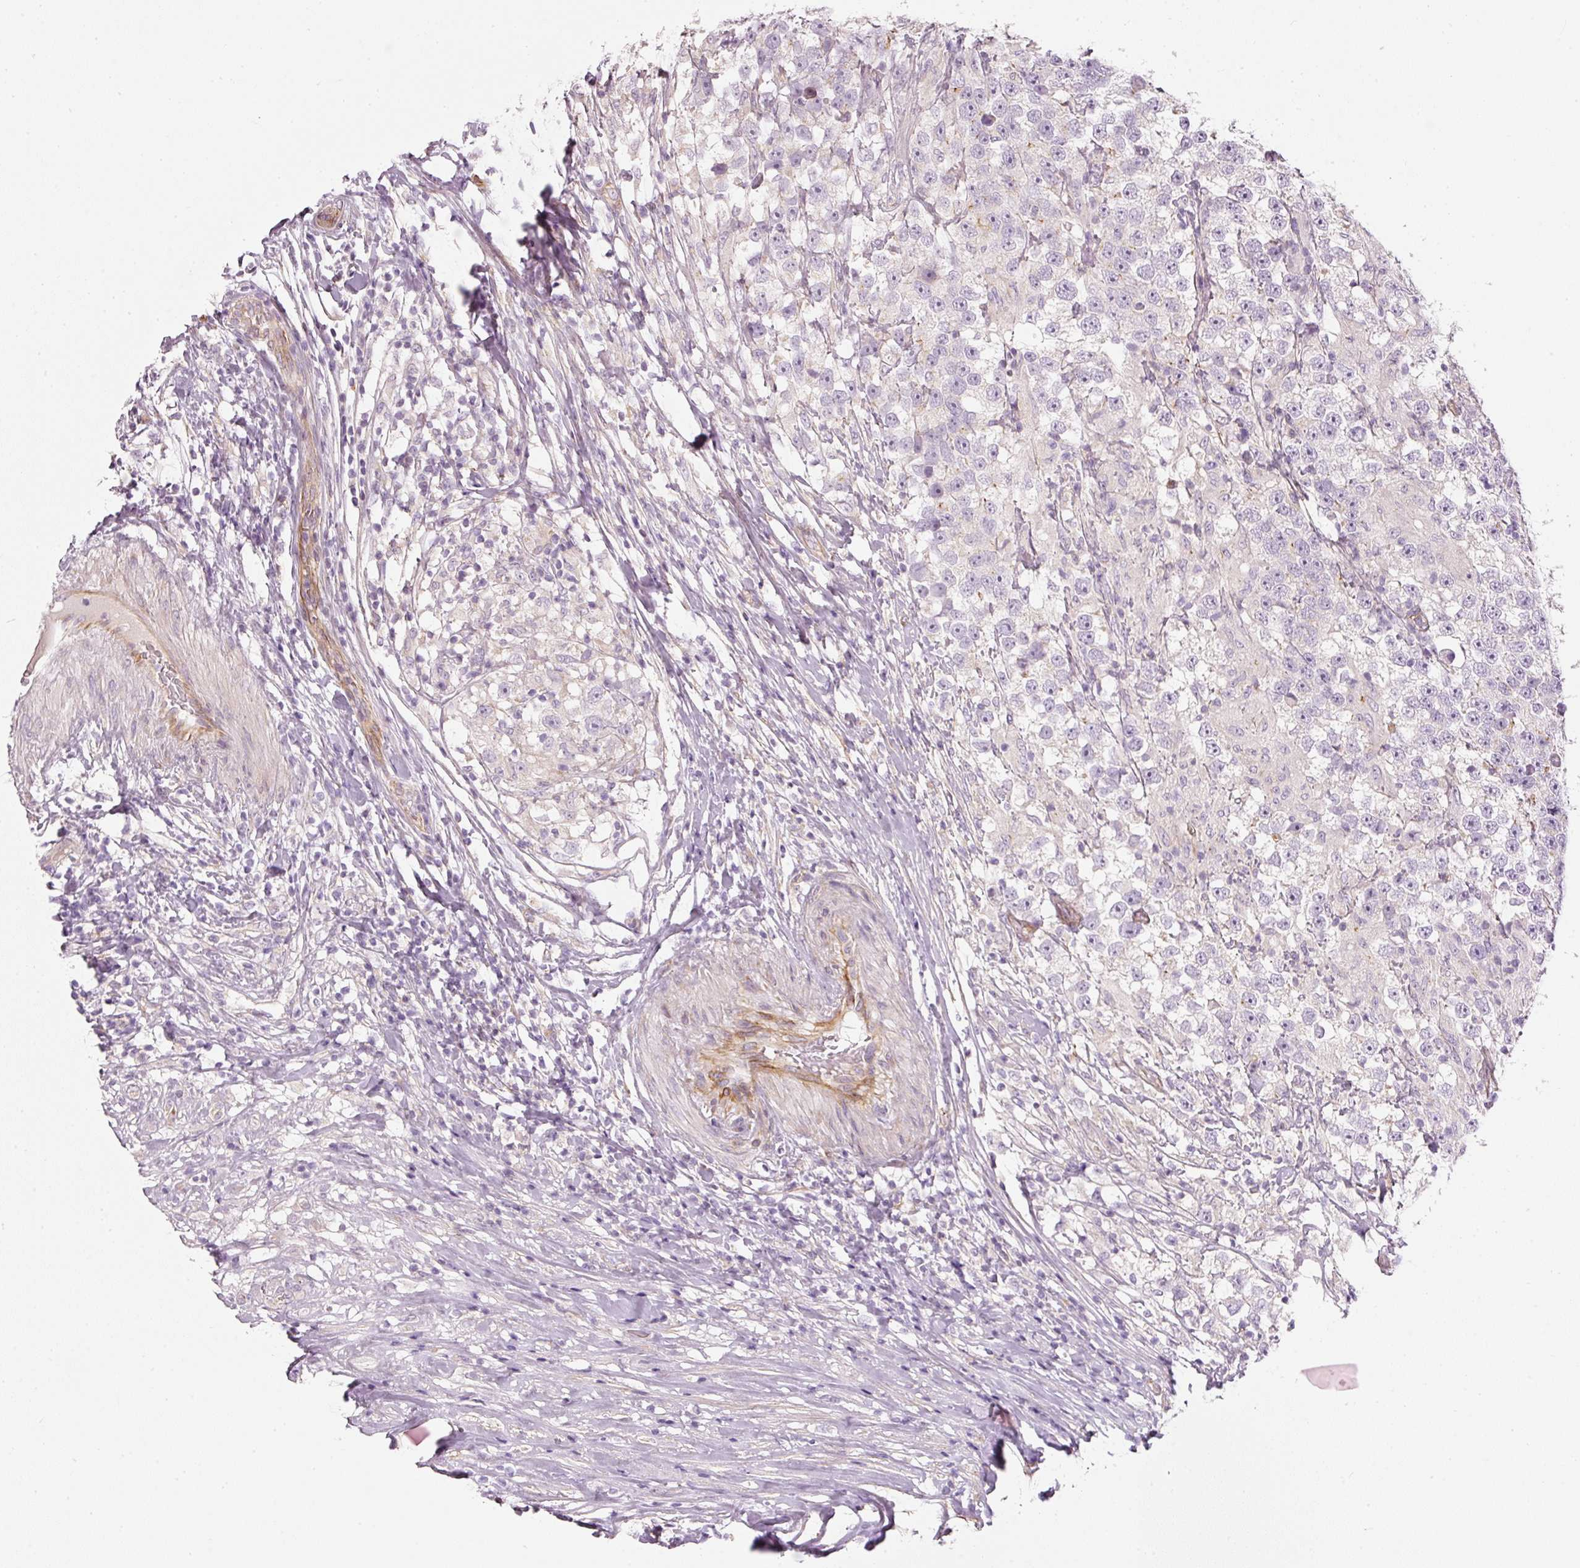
{"staining": {"intensity": "negative", "quantity": "none", "location": "none"}, "tissue": "testis cancer", "cell_type": "Tumor cells", "image_type": "cancer", "snomed": [{"axis": "morphology", "description": "Seminoma, NOS"}, {"axis": "topography", "description": "Testis"}], "caption": "DAB immunohistochemical staining of human seminoma (testis) displays no significant staining in tumor cells.", "gene": "OSR2", "patient": {"sex": "male", "age": 46}}